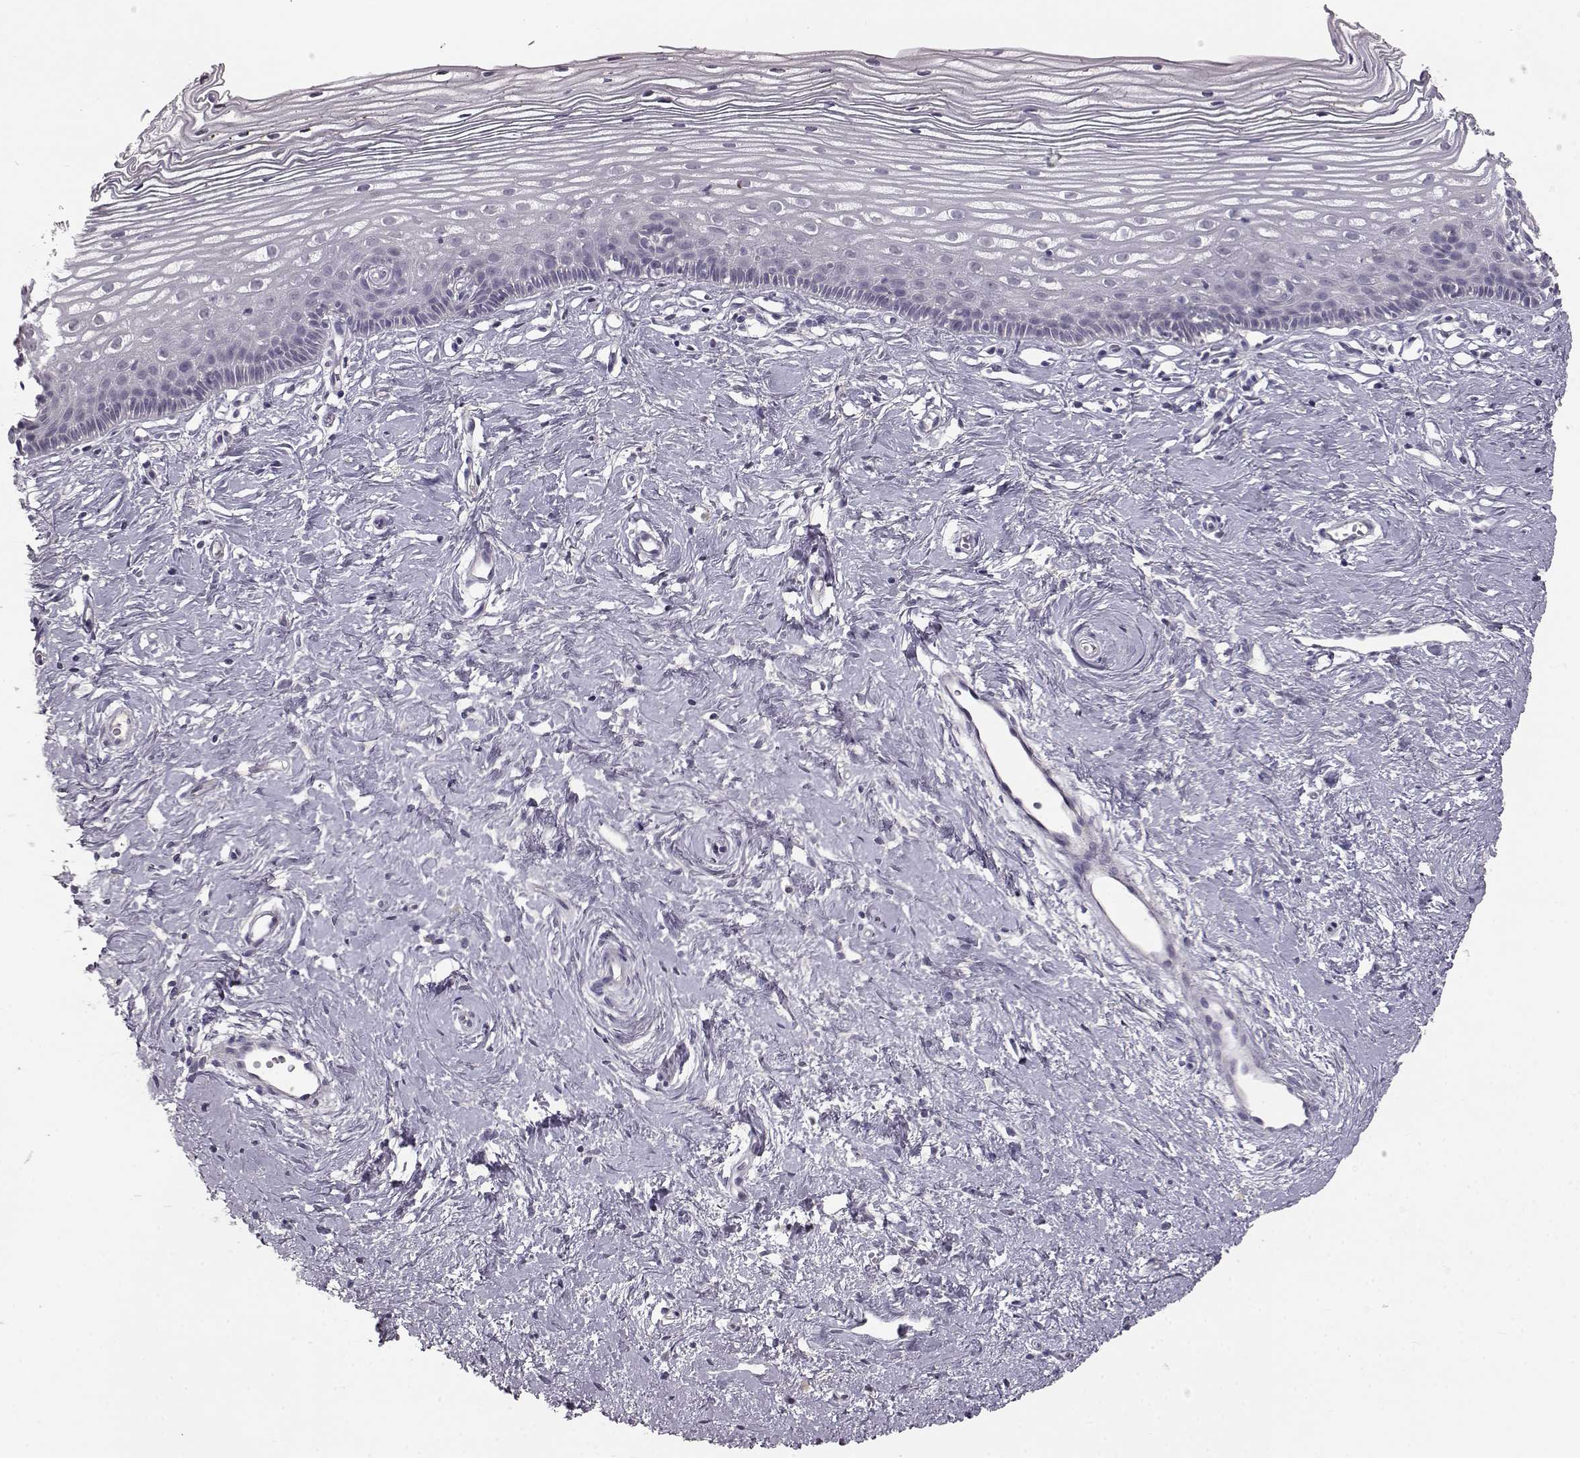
{"staining": {"intensity": "negative", "quantity": "none", "location": "none"}, "tissue": "cervix", "cell_type": "Glandular cells", "image_type": "normal", "snomed": [{"axis": "morphology", "description": "Normal tissue, NOS"}, {"axis": "topography", "description": "Cervix"}], "caption": "Glandular cells are negative for brown protein staining in benign cervix. The staining is performed using DAB (3,3'-diaminobenzidine) brown chromogen with nuclei counter-stained in using hematoxylin.", "gene": "SPAG17", "patient": {"sex": "female", "age": 40}}